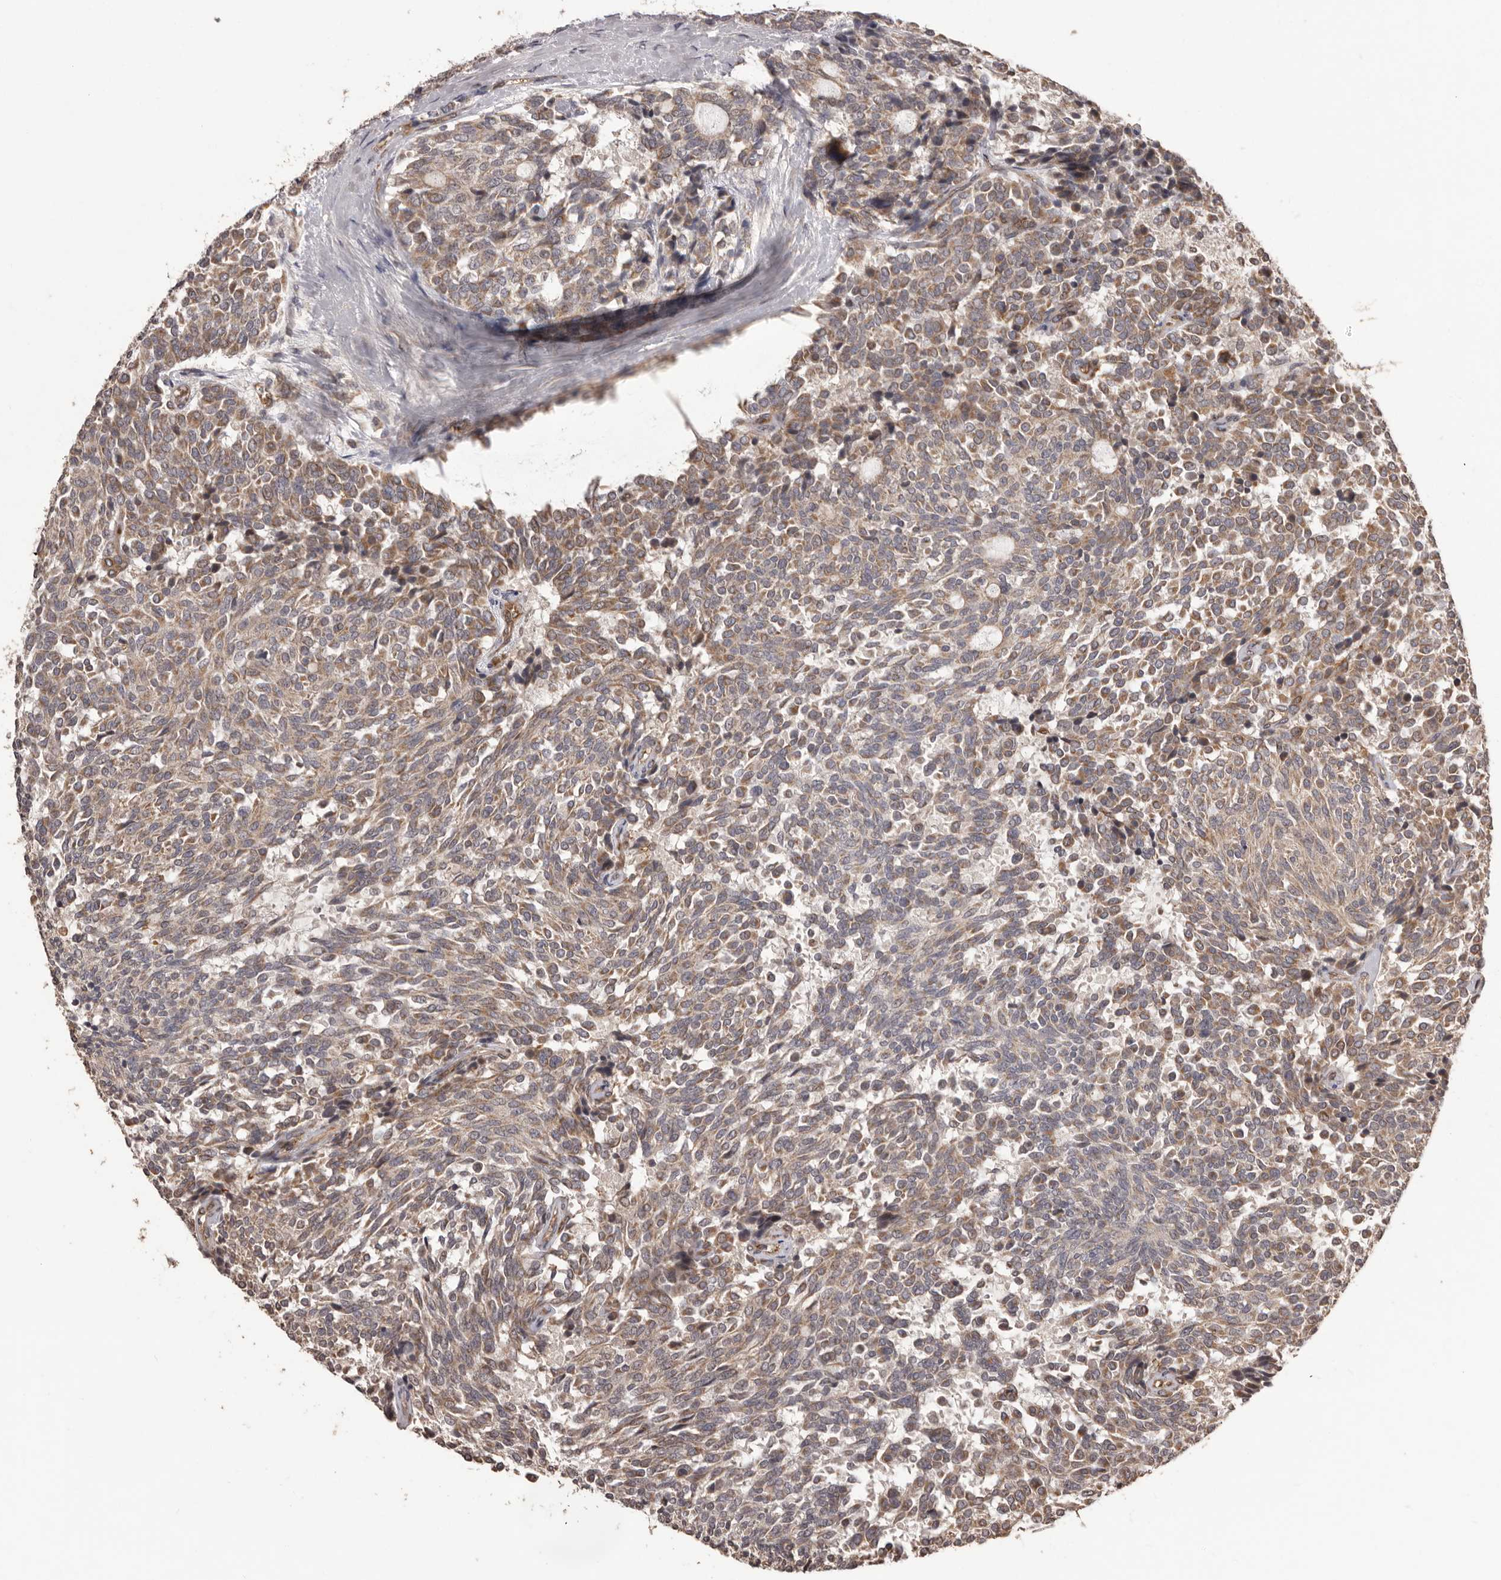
{"staining": {"intensity": "moderate", "quantity": ">75%", "location": "cytoplasmic/membranous"}, "tissue": "carcinoid", "cell_type": "Tumor cells", "image_type": "cancer", "snomed": [{"axis": "morphology", "description": "Carcinoid, malignant, NOS"}, {"axis": "topography", "description": "Pancreas"}], "caption": "This micrograph exhibits immunohistochemistry (IHC) staining of carcinoid, with medium moderate cytoplasmic/membranous positivity in about >75% of tumor cells.", "gene": "QRSL1", "patient": {"sex": "female", "age": 54}}